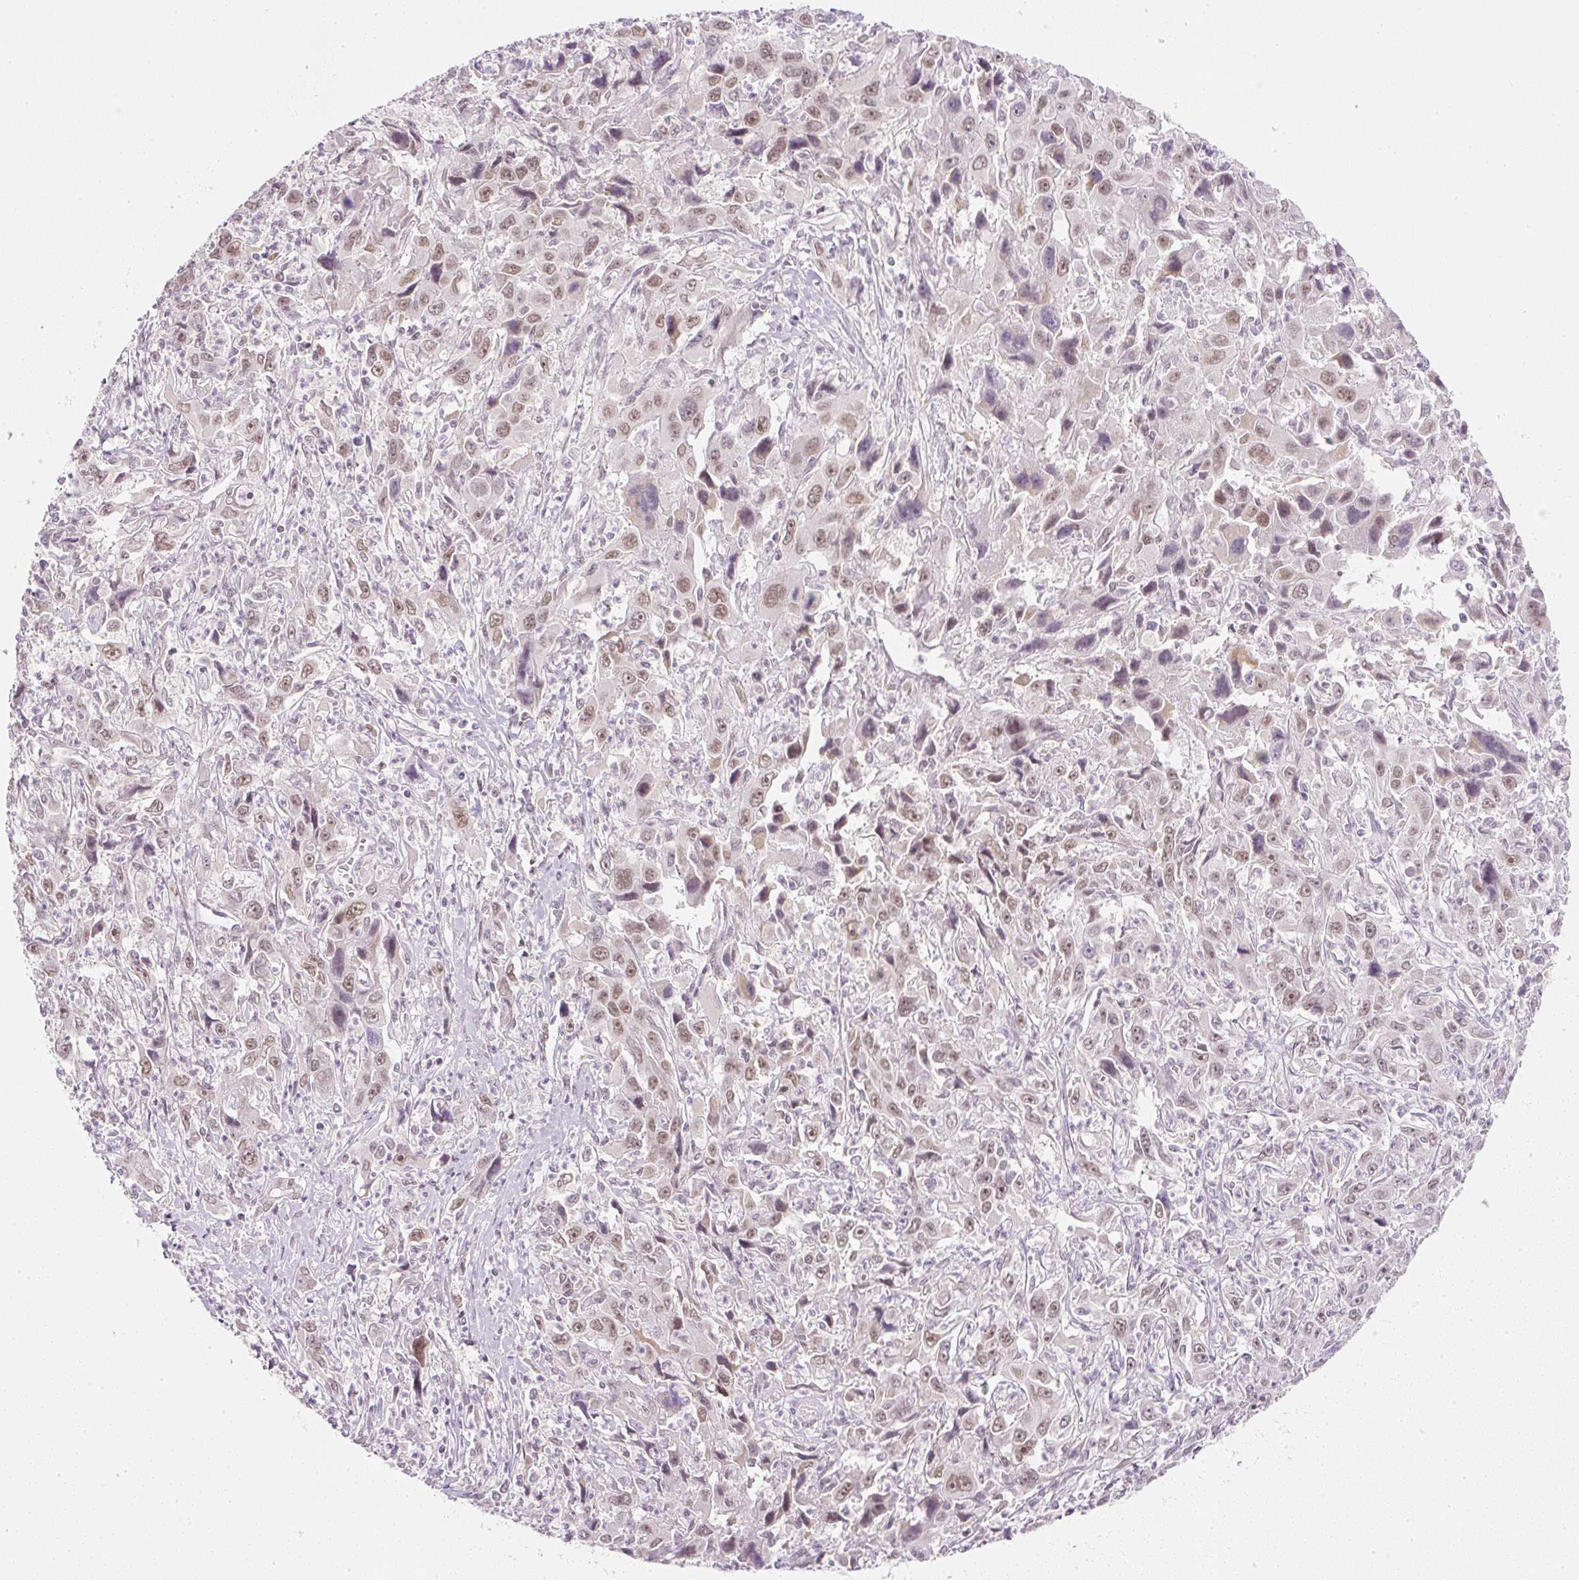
{"staining": {"intensity": "moderate", "quantity": ">75%", "location": "nuclear"}, "tissue": "liver cancer", "cell_type": "Tumor cells", "image_type": "cancer", "snomed": [{"axis": "morphology", "description": "Carcinoma, Hepatocellular, NOS"}, {"axis": "topography", "description": "Liver"}], "caption": "A brown stain shows moderate nuclear positivity of a protein in human liver cancer (hepatocellular carcinoma) tumor cells. The protein of interest is stained brown, and the nuclei are stained in blue (DAB (3,3'-diaminobenzidine) IHC with brightfield microscopy, high magnification).", "gene": "DPPA4", "patient": {"sex": "male", "age": 63}}